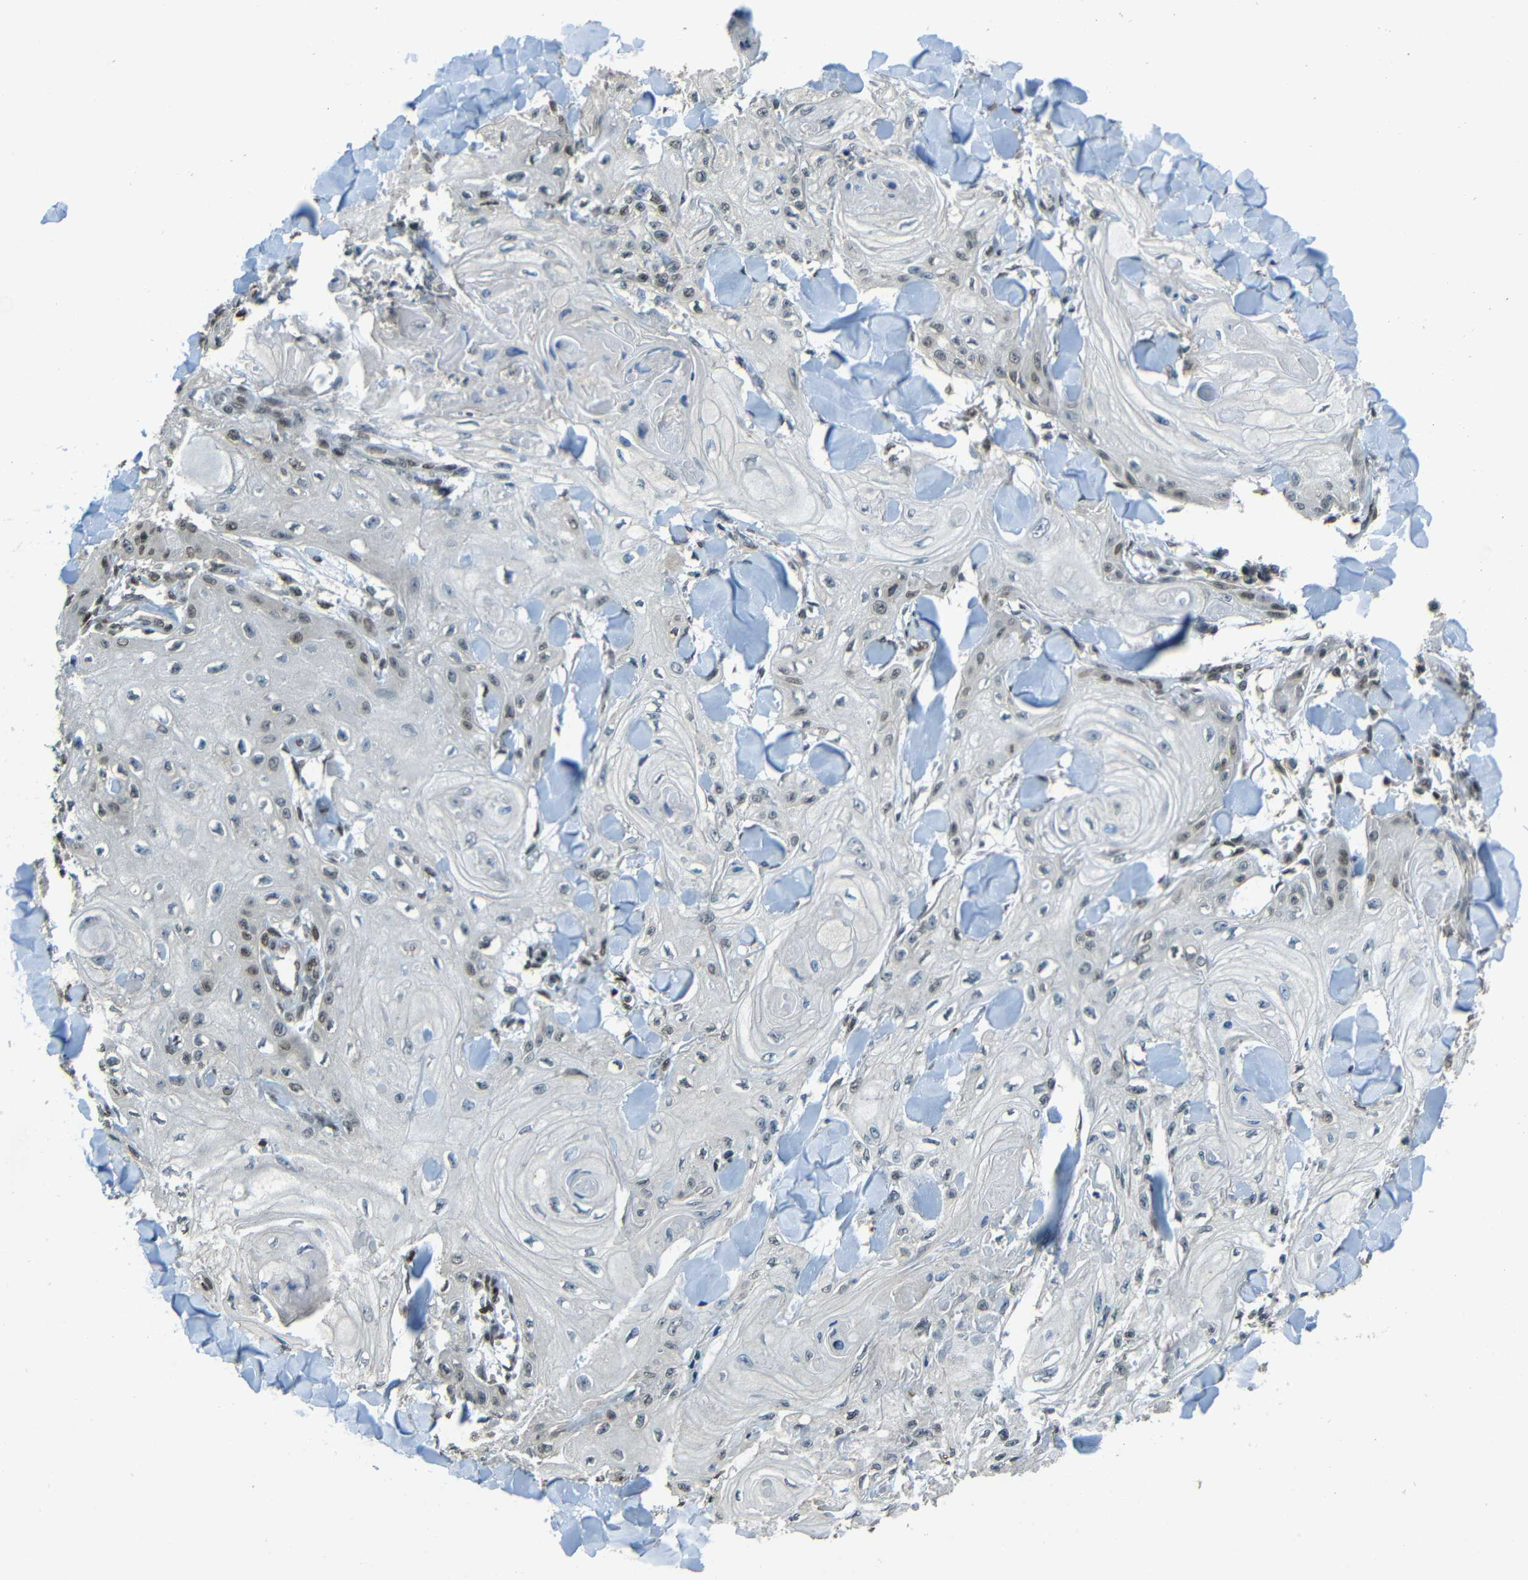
{"staining": {"intensity": "weak", "quantity": ">75%", "location": "nuclear"}, "tissue": "skin cancer", "cell_type": "Tumor cells", "image_type": "cancer", "snomed": [{"axis": "morphology", "description": "Squamous cell carcinoma, NOS"}, {"axis": "topography", "description": "Skin"}], "caption": "The histopathology image exhibits a brown stain indicating the presence of a protein in the nuclear of tumor cells in skin cancer.", "gene": "PSIP1", "patient": {"sex": "male", "age": 74}}